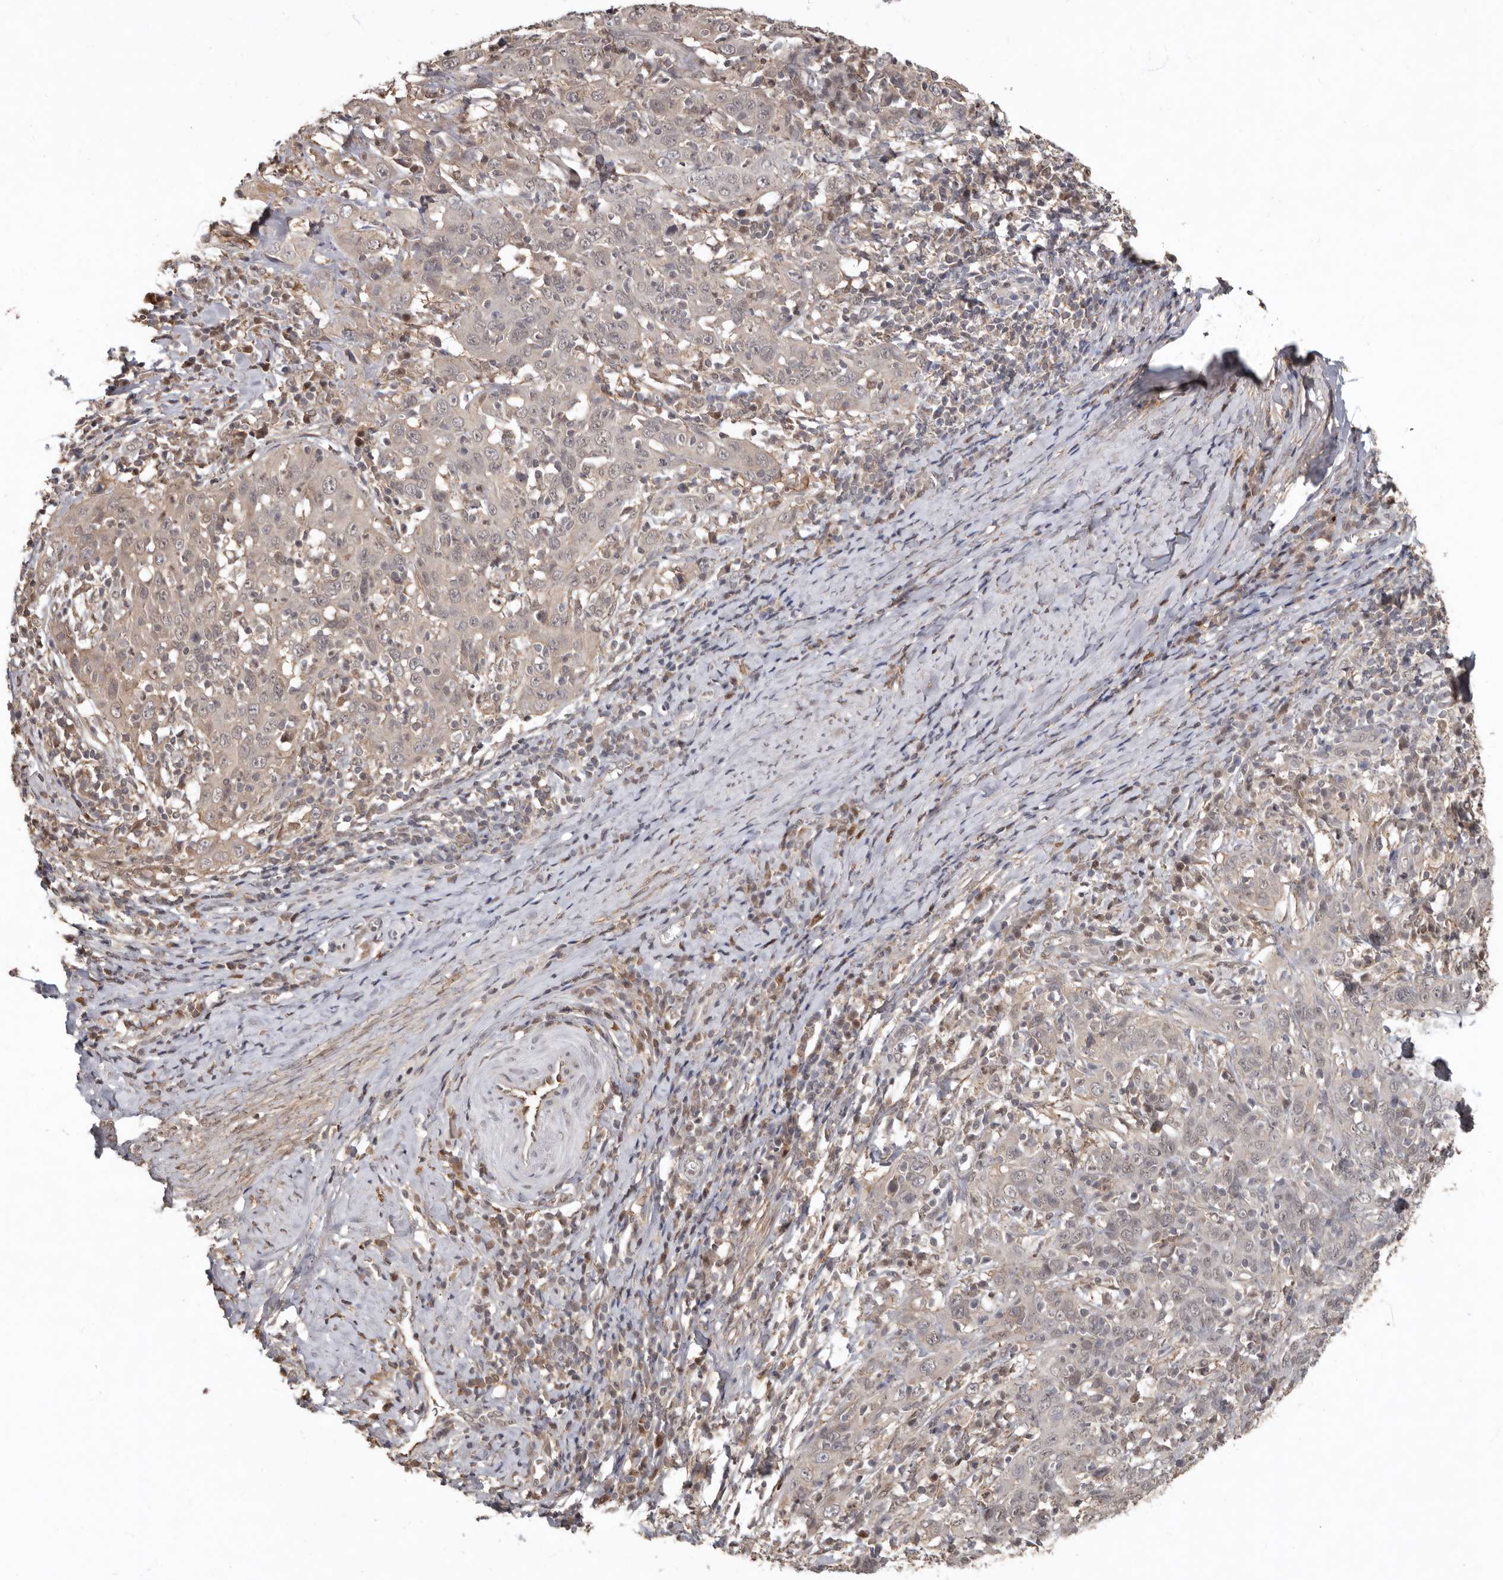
{"staining": {"intensity": "weak", "quantity": "25%-75%", "location": "cytoplasmic/membranous"}, "tissue": "cervical cancer", "cell_type": "Tumor cells", "image_type": "cancer", "snomed": [{"axis": "morphology", "description": "Squamous cell carcinoma, NOS"}, {"axis": "topography", "description": "Cervix"}], "caption": "A photomicrograph of human cervical squamous cell carcinoma stained for a protein shows weak cytoplasmic/membranous brown staining in tumor cells. The staining was performed using DAB, with brown indicating positive protein expression. Nuclei are stained blue with hematoxylin.", "gene": "LRGUK", "patient": {"sex": "female", "age": 46}}